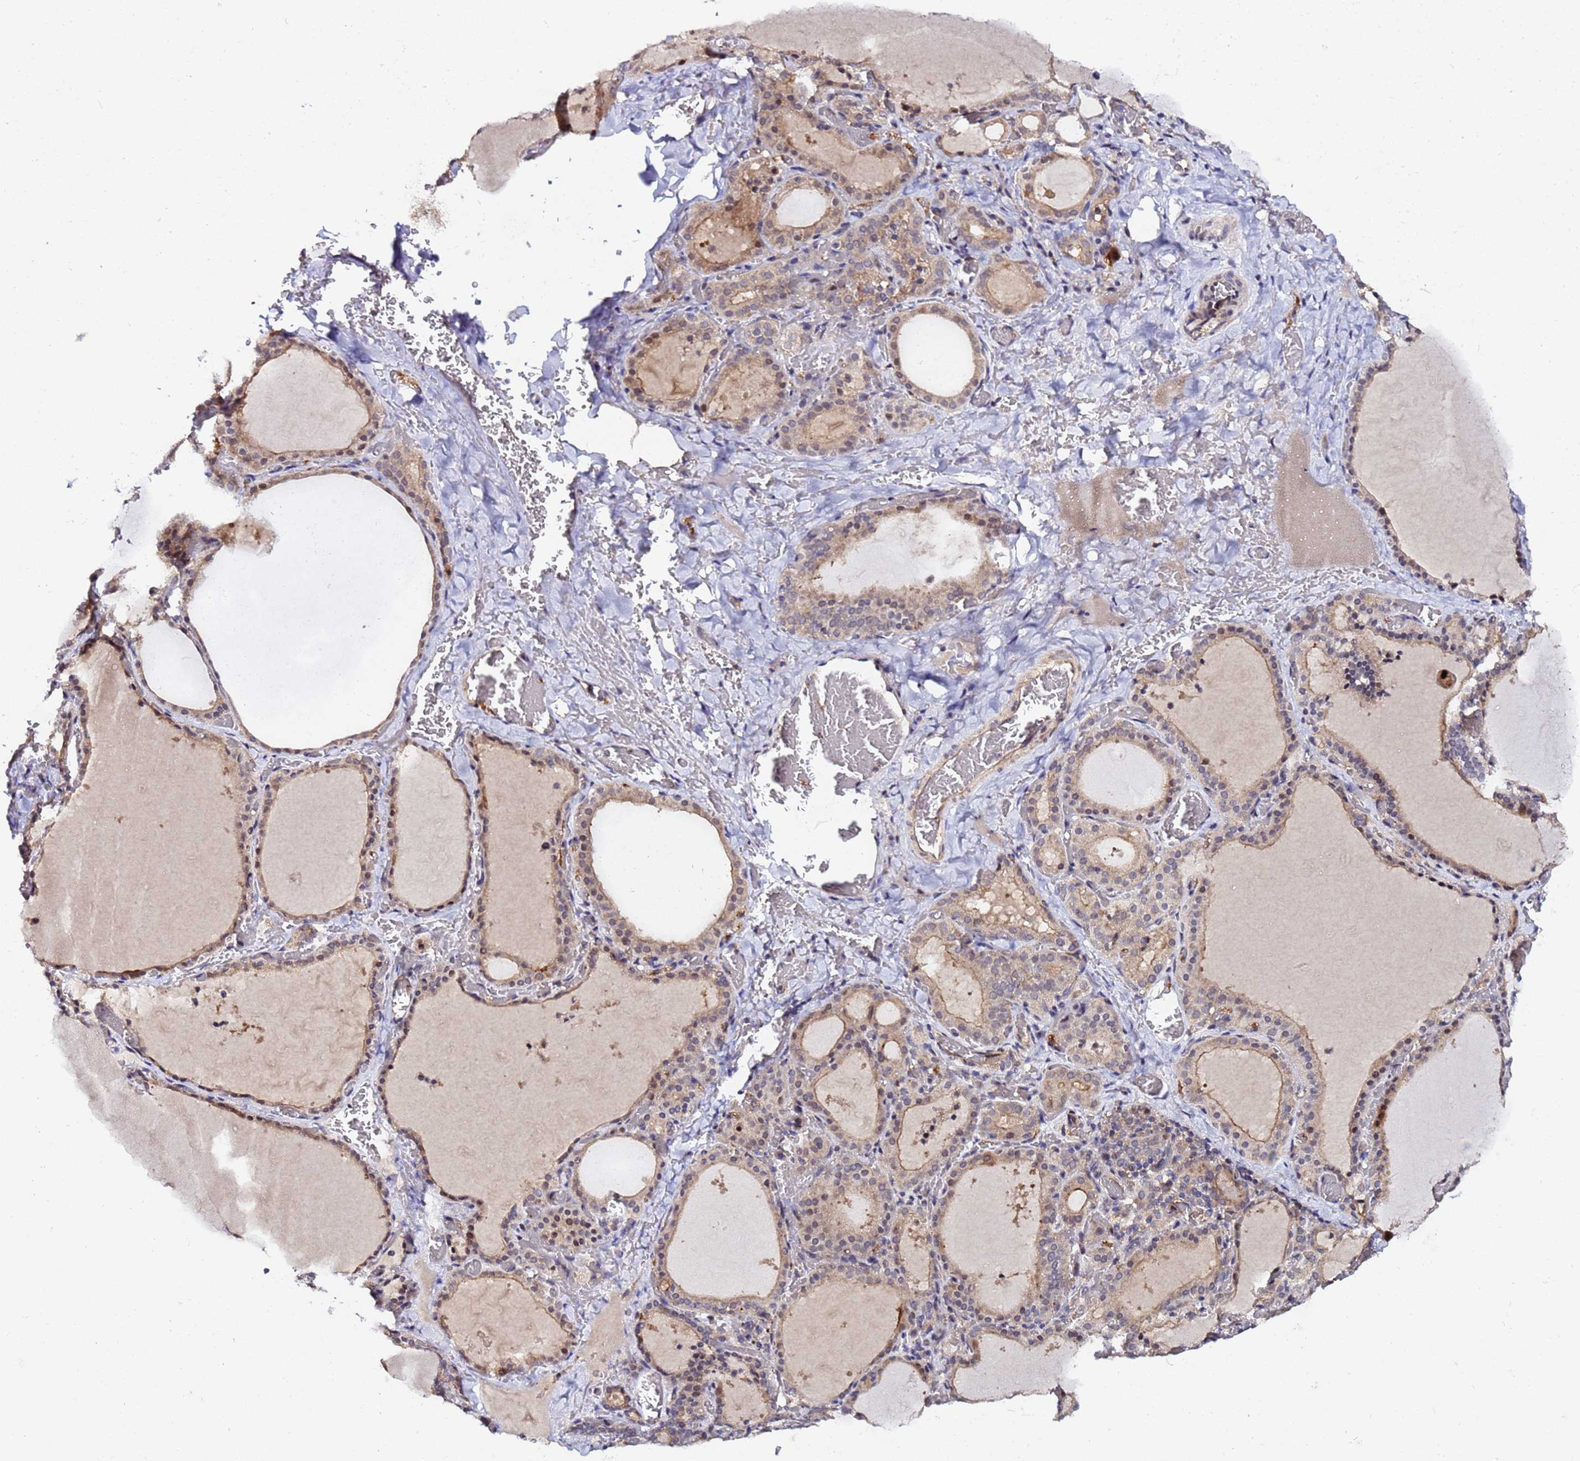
{"staining": {"intensity": "moderate", "quantity": ">75%", "location": "cytoplasmic/membranous,nuclear"}, "tissue": "thyroid gland", "cell_type": "Glandular cells", "image_type": "normal", "snomed": [{"axis": "morphology", "description": "Normal tissue, NOS"}, {"axis": "topography", "description": "Thyroid gland"}], "caption": "Glandular cells demonstrate medium levels of moderate cytoplasmic/membranous,nuclear expression in approximately >75% of cells in normal thyroid gland. The staining was performed using DAB, with brown indicating positive protein expression. Nuclei are stained blue with hematoxylin.", "gene": "PLXDC2", "patient": {"sex": "female", "age": 39}}